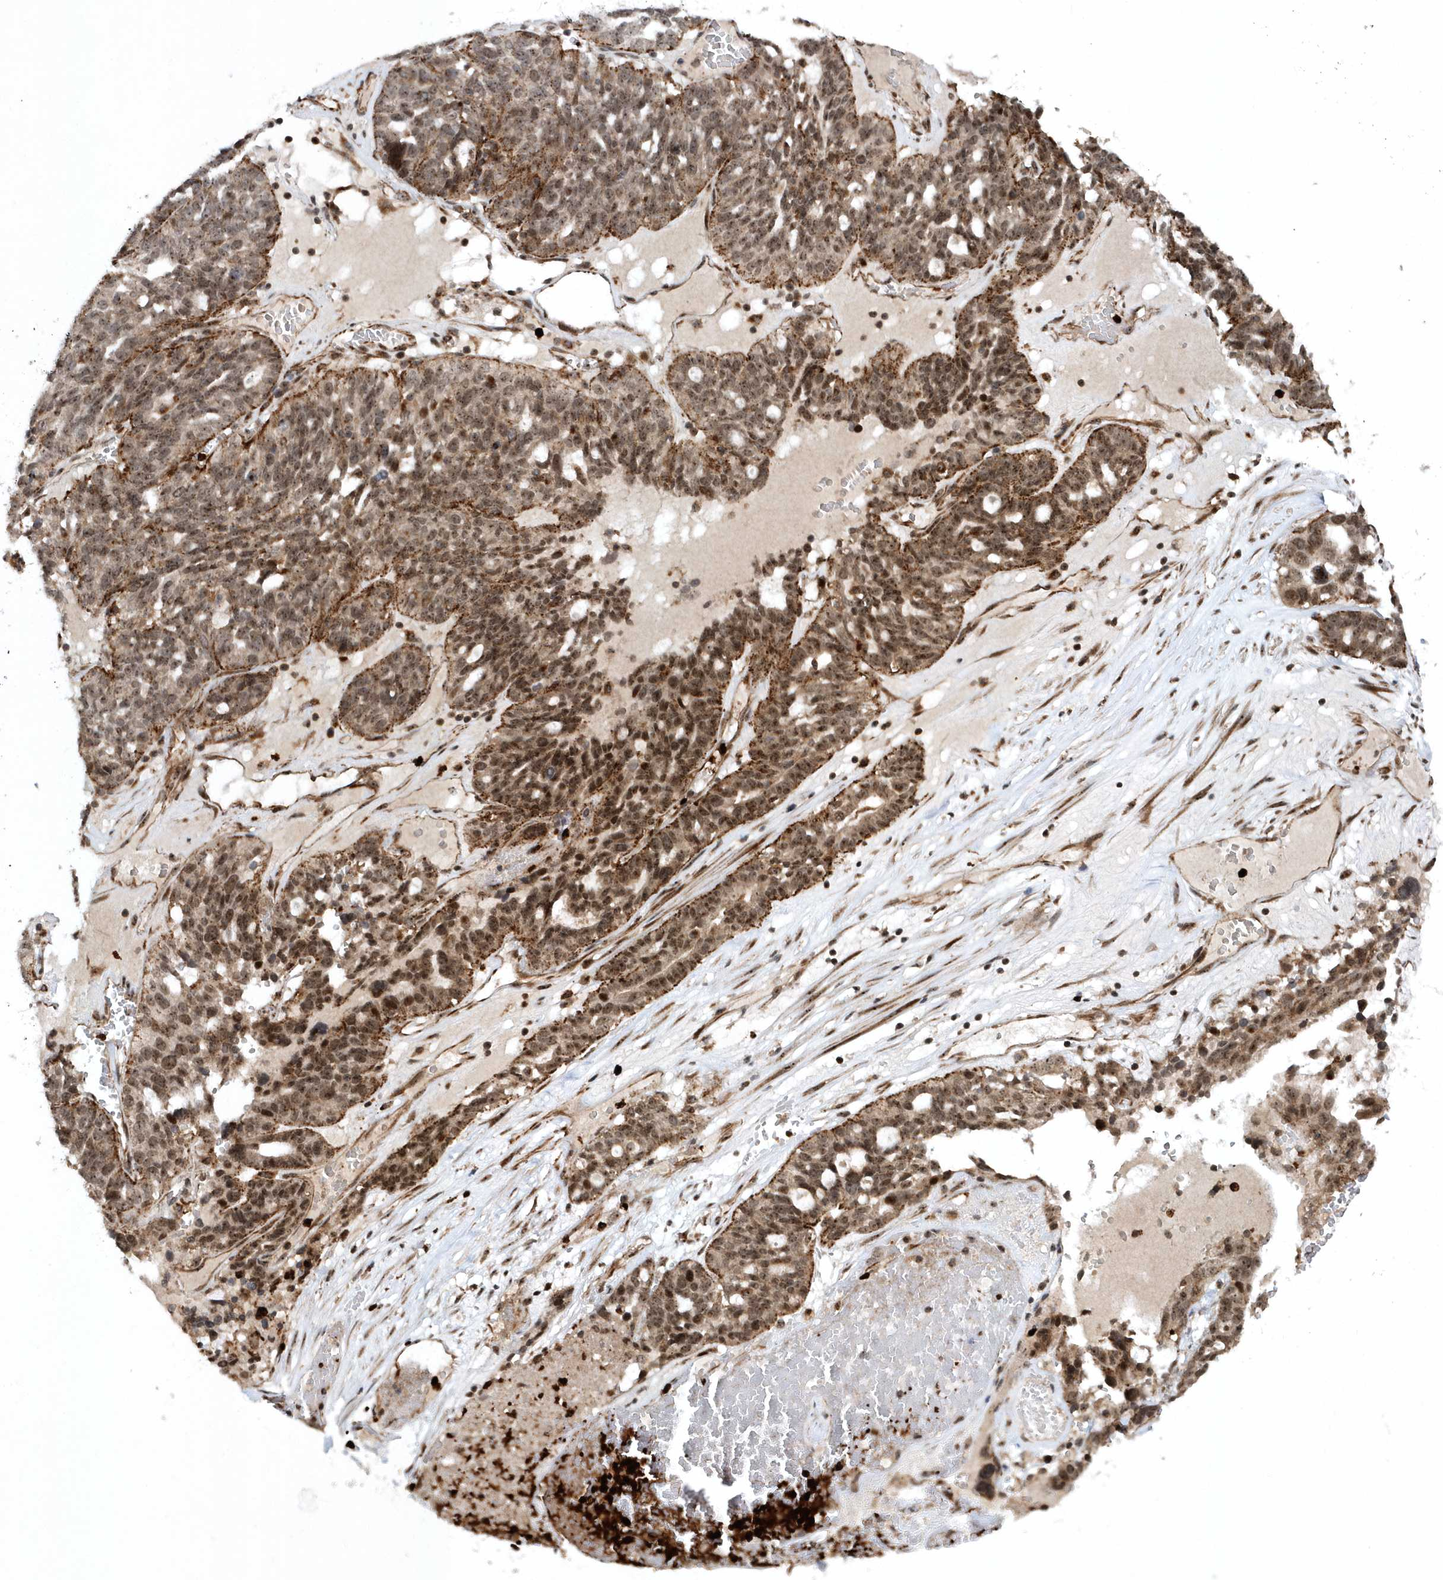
{"staining": {"intensity": "moderate", "quantity": ">75%", "location": "cytoplasmic/membranous,nuclear"}, "tissue": "ovarian cancer", "cell_type": "Tumor cells", "image_type": "cancer", "snomed": [{"axis": "morphology", "description": "Cystadenocarcinoma, serous, NOS"}, {"axis": "topography", "description": "Ovary"}], "caption": "Immunohistochemical staining of human ovarian cancer (serous cystadenocarcinoma) exhibits medium levels of moderate cytoplasmic/membranous and nuclear protein expression in about >75% of tumor cells.", "gene": "SOWAHB", "patient": {"sex": "female", "age": 59}}